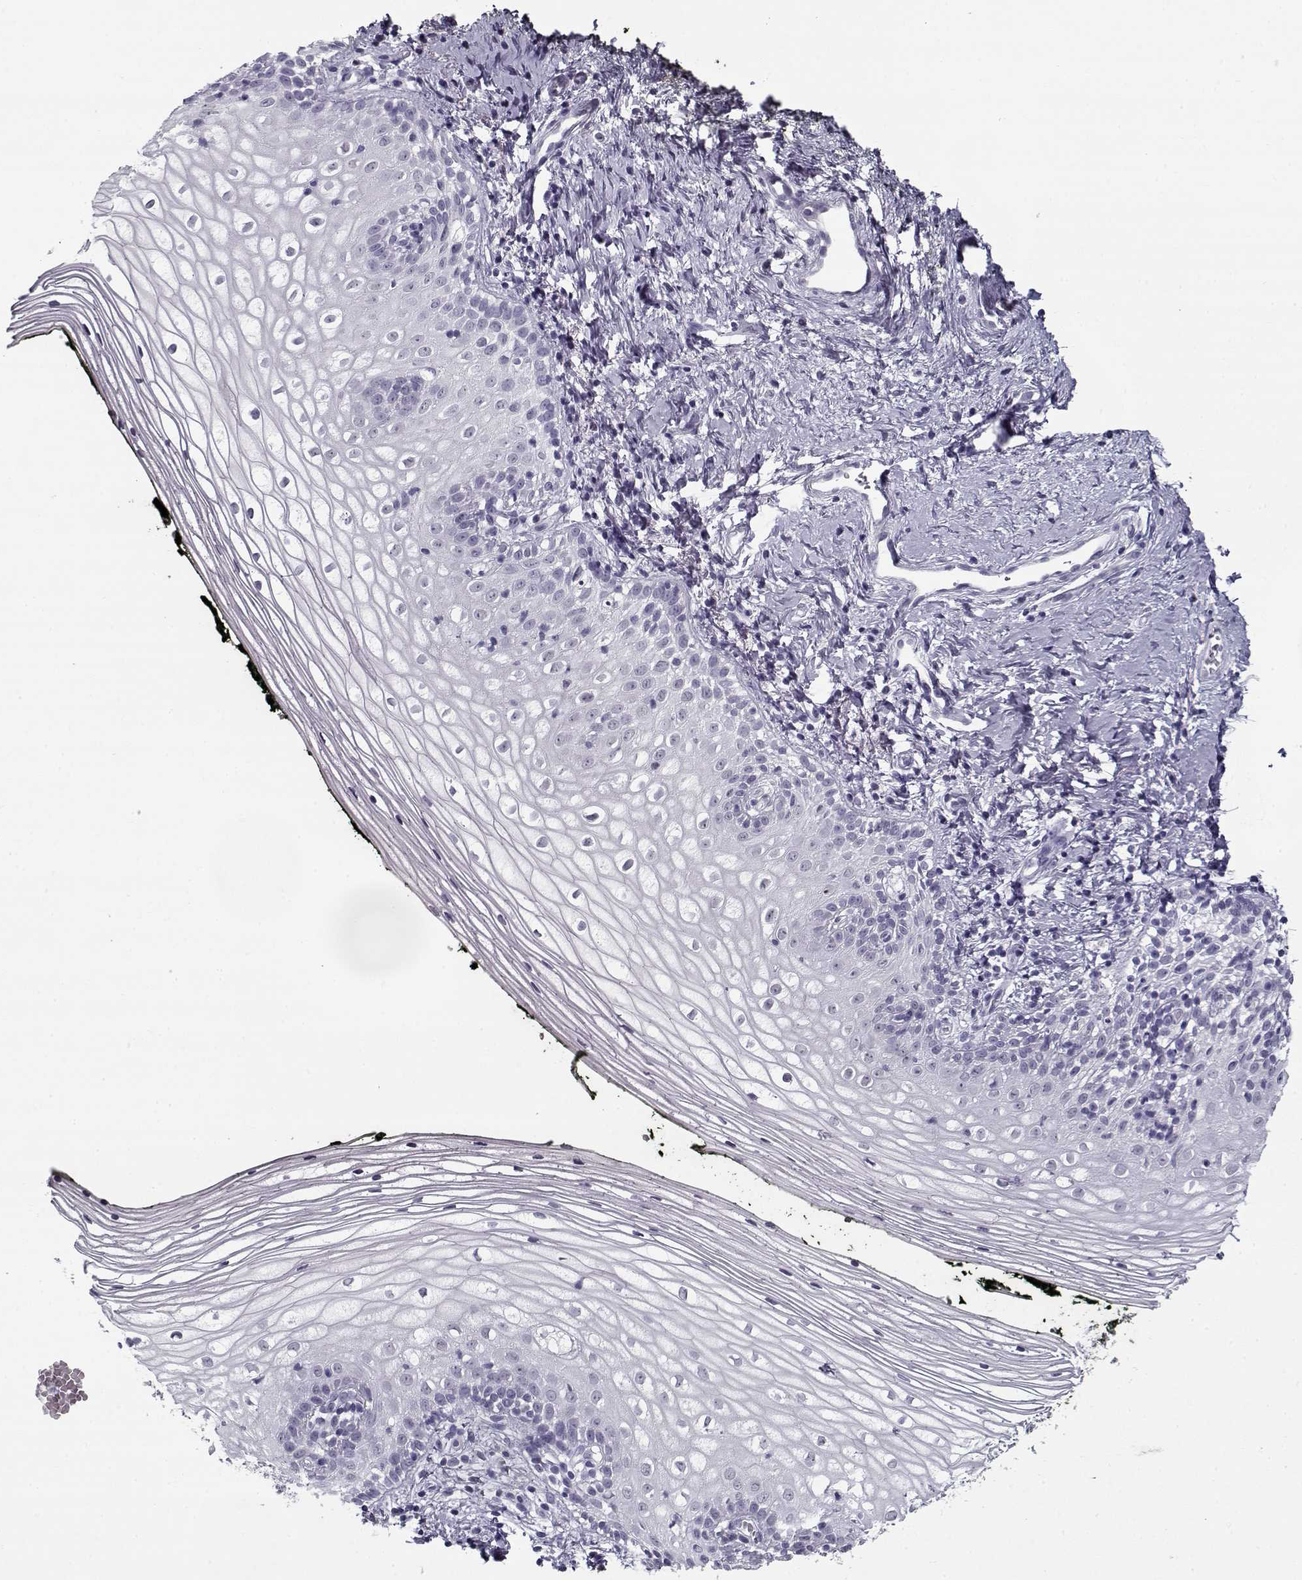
{"staining": {"intensity": "negative", "quantity": "none", "location": "none"}, "tissue": "vagina", "cell_type": "Squamous epithelial cells", "image_type": "normal", "snomed": [{"axis": "morphology", "description": "Normal tissue, NOS"}, {"axis": "topography", "description": "Vagina"}], "caption": "Immunohistochemistry (IHC) histopathology image of benign vagina: human vagina stained with DAB (3,3'-diaminobenzidine) shows no significant protein staining in squamous epithelial cells.", "gene": "RNF32", "patient": {"sex": "female", "age": 47}}